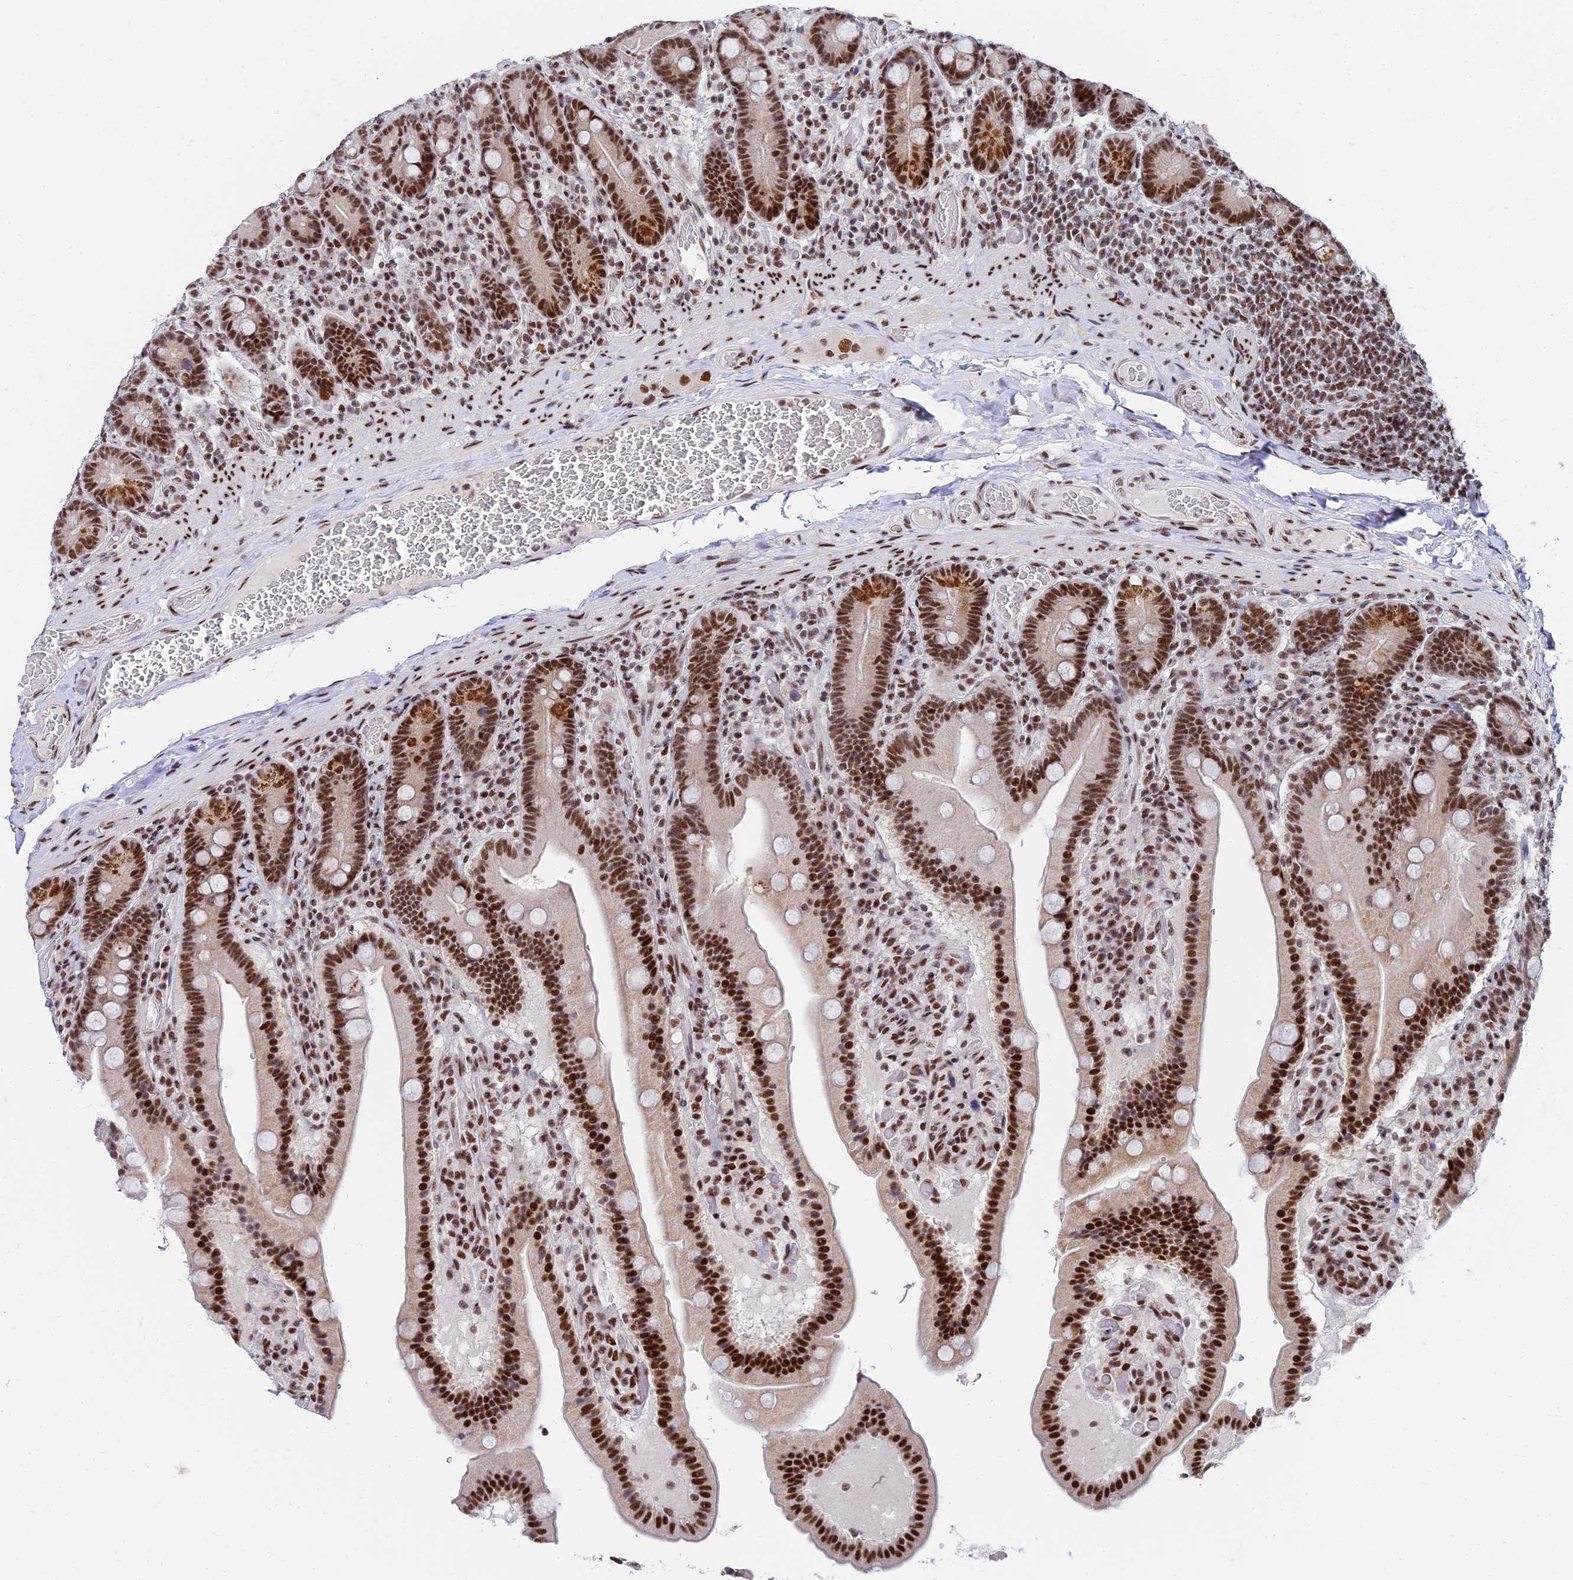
{"staining": {"intensity": "strong", "quantity": ">75%", "location": "nuclear"}, "tissue": "duodenum", "cell_type": "Glandular cells", "image_type": "normal", "snomed": [{"axis": "morphology", "description": "Normal tissue, NOS"}, {"axis": "topography", "description": "Duodenum"}], "caption": "The photomicrograph shows staining of benign duodenum, revealing strong nuclear protein staining (brown color) within glandular cells.", "gene": "USP22", "patient": {"sex": "female", "age": 62}}